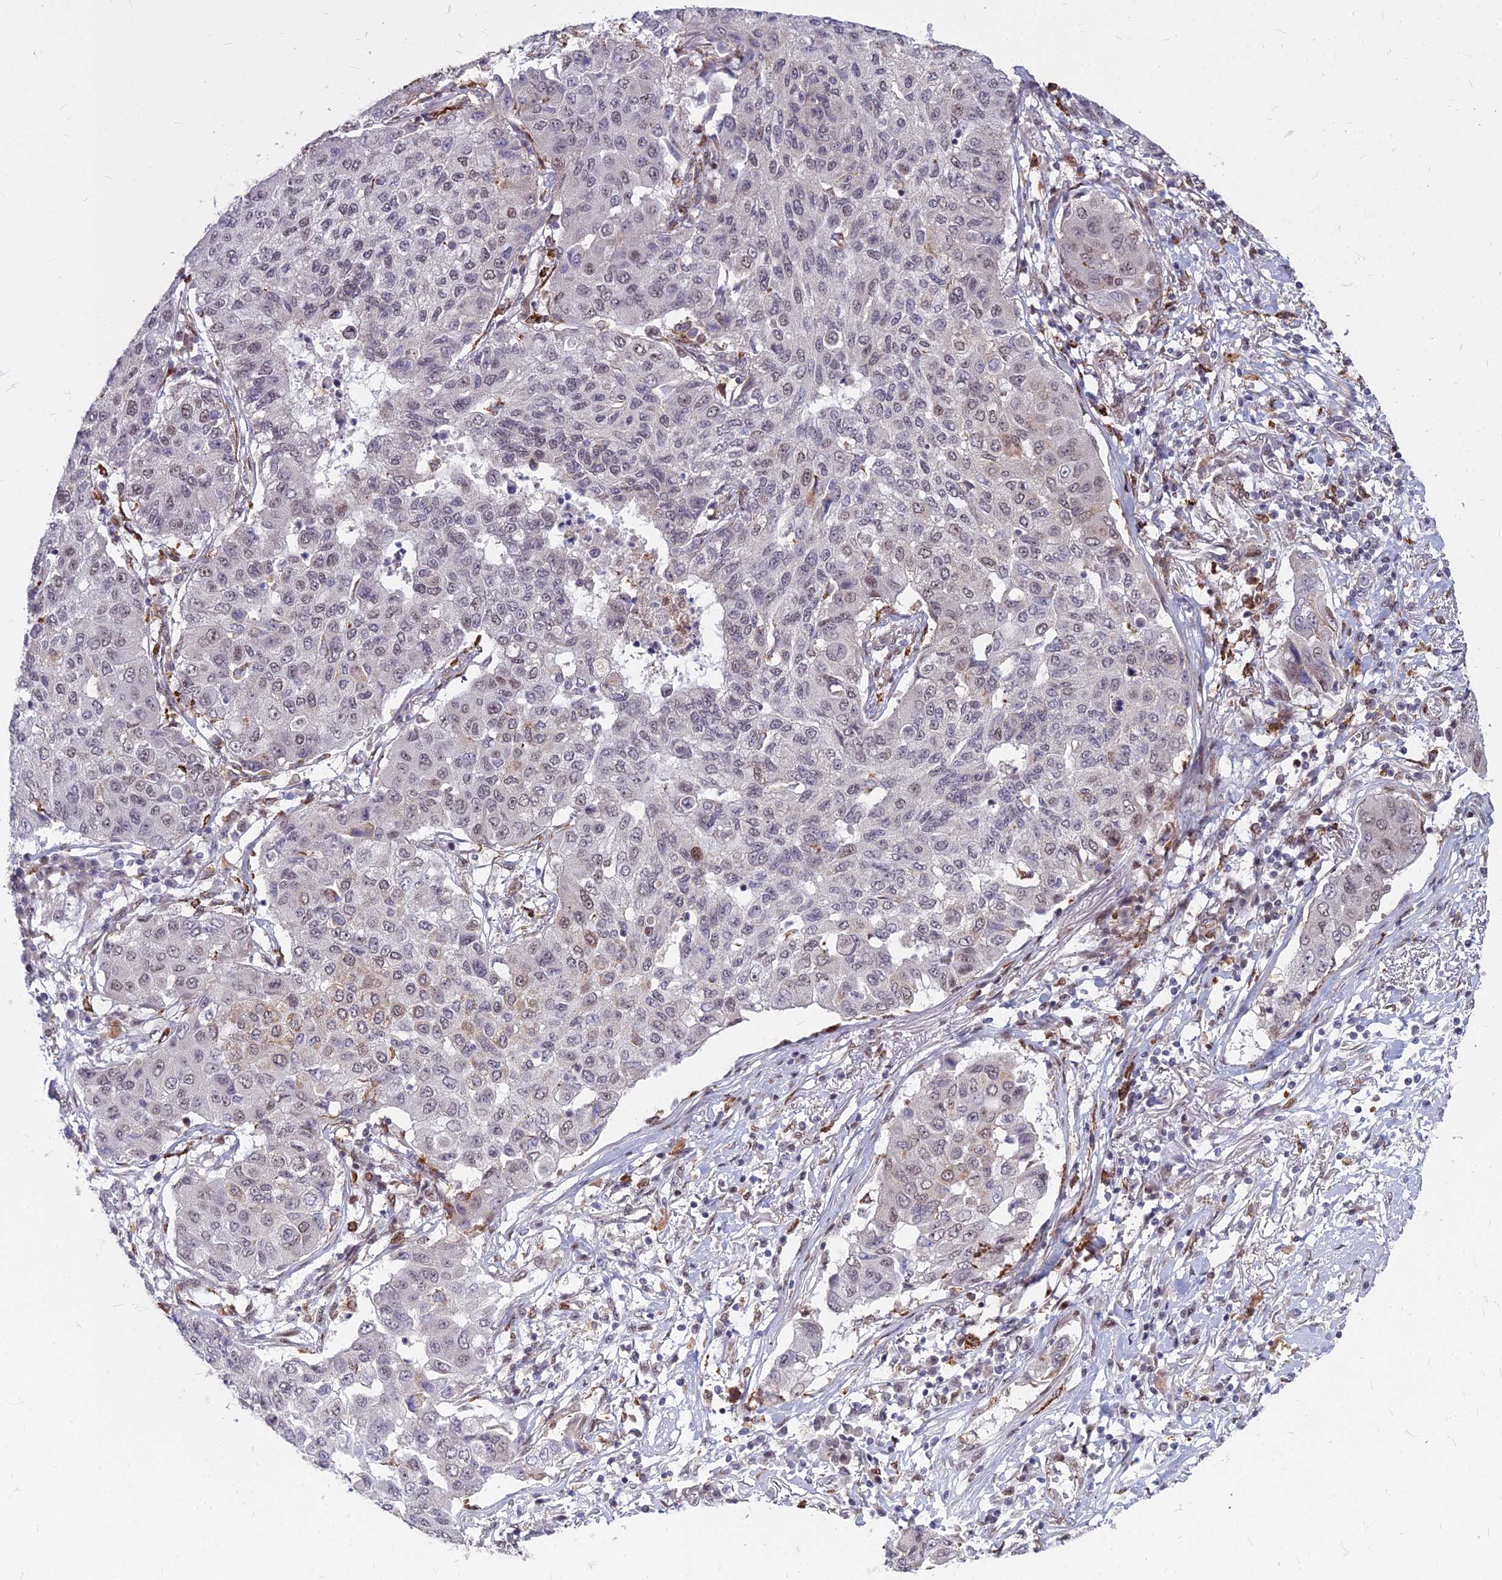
{"staining": {"intensity": "negative", "quantity": "none", "location": "none"}, "tissue": "lung cancer", "cell_type": "Tumor cells", "image_type": "cancer", "snomed": [{"axis": "morphology", "description": "Squamous cell carcinoma, NOS"}, {"axis": "topography", "description": "Lung"}], "caption": "There is no significant expression in tumor cells of squamous cell carcinoma (lung).", "gene": "ALG10", "patient": {"sex": "male", "age": 74}}